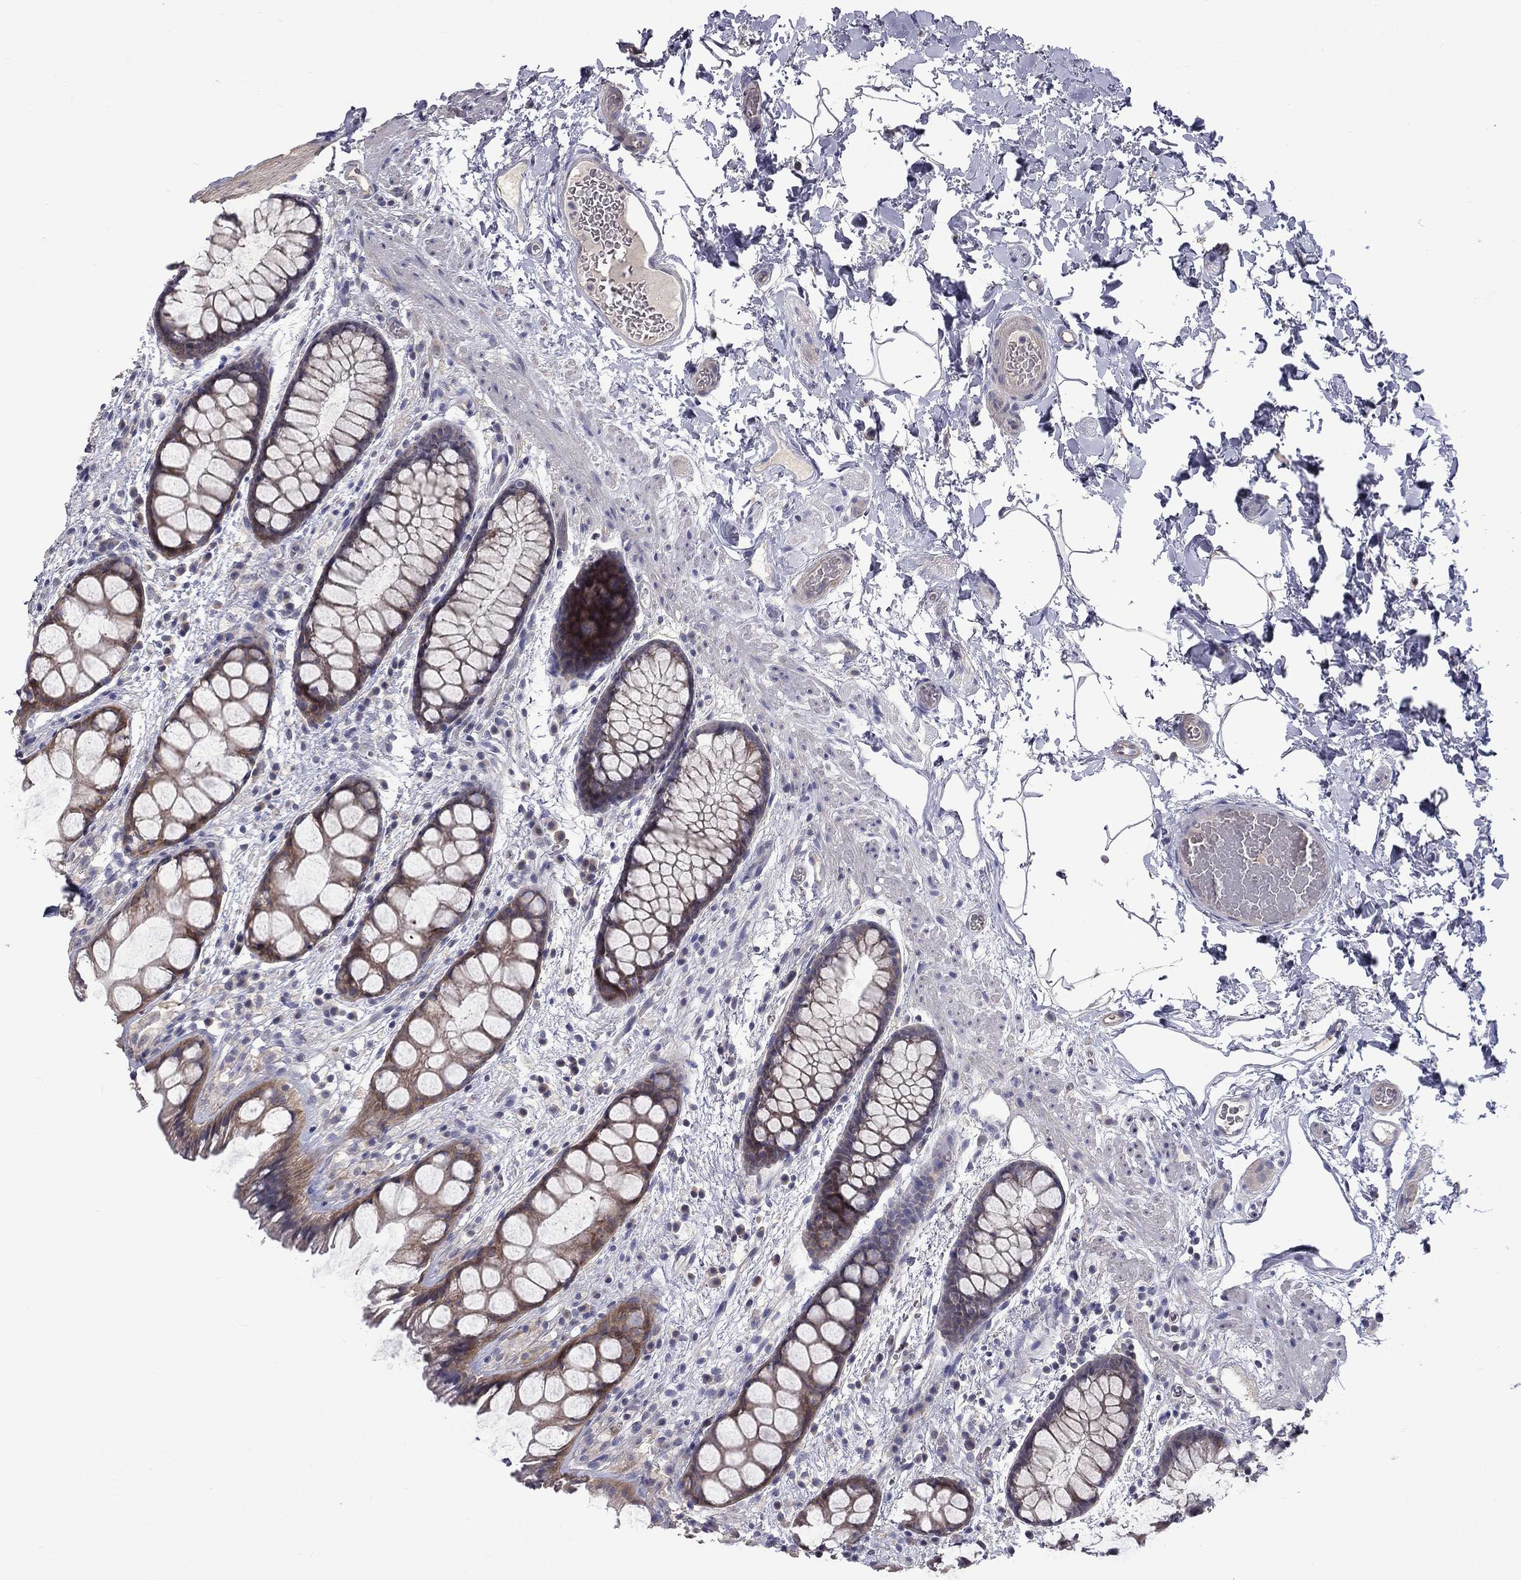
{"staining": {"intensity": "strong", "quantity": "25%-75%", "location": "cytoplasmic/membranous"}, "tissue": "rectum", "cell_type": "Glandular cells", "image_type": "normal", "snomed": [{"axis": "morphology", "description": "Normal tissue, NOS"}, {"axis": "topography", "description": "Rectum"}], "caption": "This micrograph displays benign rectum stained with immunohistochemistry (IHC) to label a protein in brown. The cytoplasmic/membranous of glandular cells show strong positivity for the protein. Nuclei are counter-stained blue.", "gene": "SLC39A14", "patient": {"sex": "female", "age": 62}}